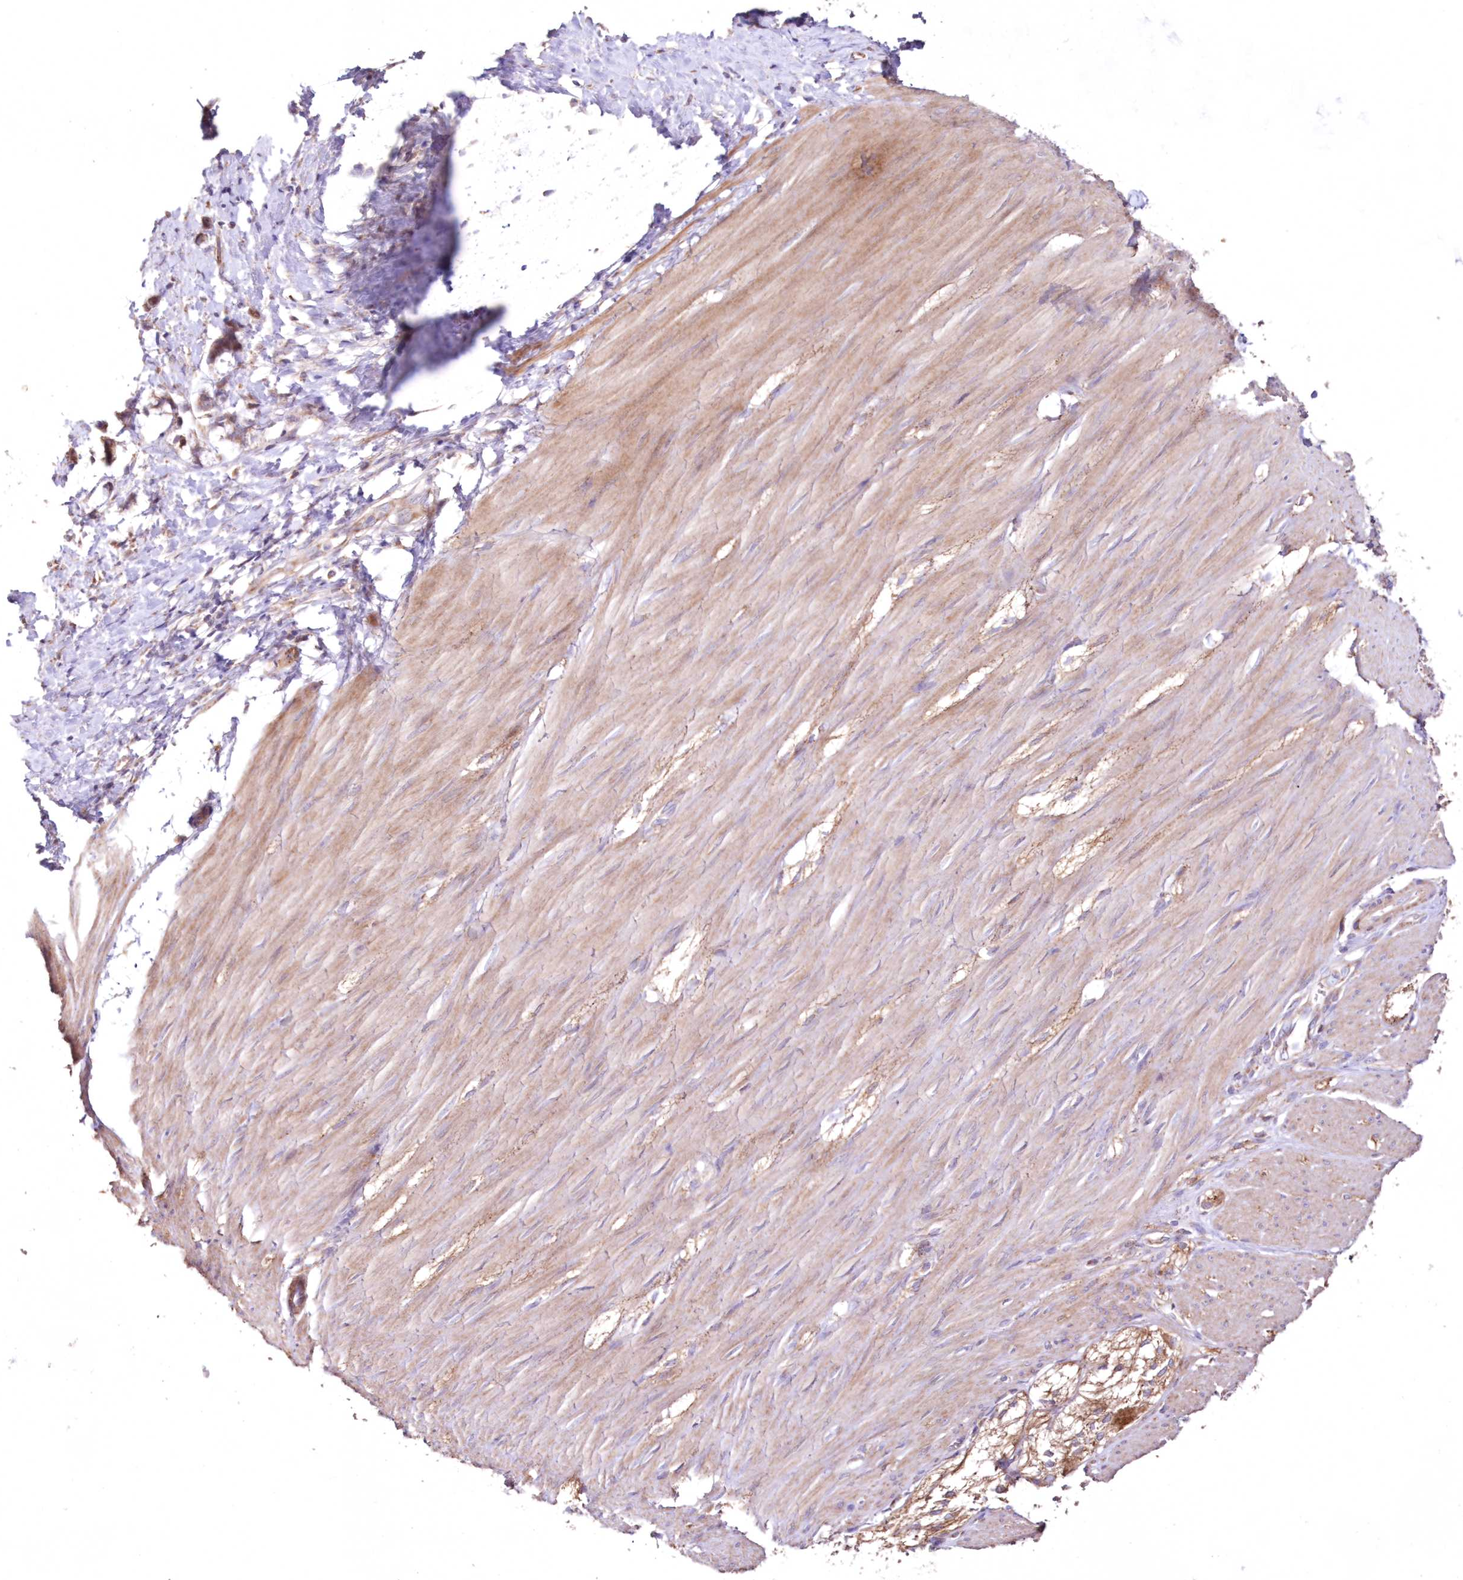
{"staining": {"intensity": "weak", "quantity": ">75%", "location": "cytoplasmic/membranous"}, "tissue": "smooth muscle", "cell_type": "Smooth muscle cells", "image_type": "normal", "snomed": [{"axis": "morphology", "description": "Normal tissue, NOS"}, {"axis": "morphology", "description": "Adenocarcinoma, NOS"}, {"axis": "topography", "description": "Colon"}, {"axis": "topography", "description": "Peripheral nerve tissue"}], "caption": "Protein expression analysis of benign smooth muscle demonstrates weak cytoplasmic/membranous staining in about >75% of smooth muscle cells.", "gene": "HADHB", "patient": {"sex": "male", "age": 14}}